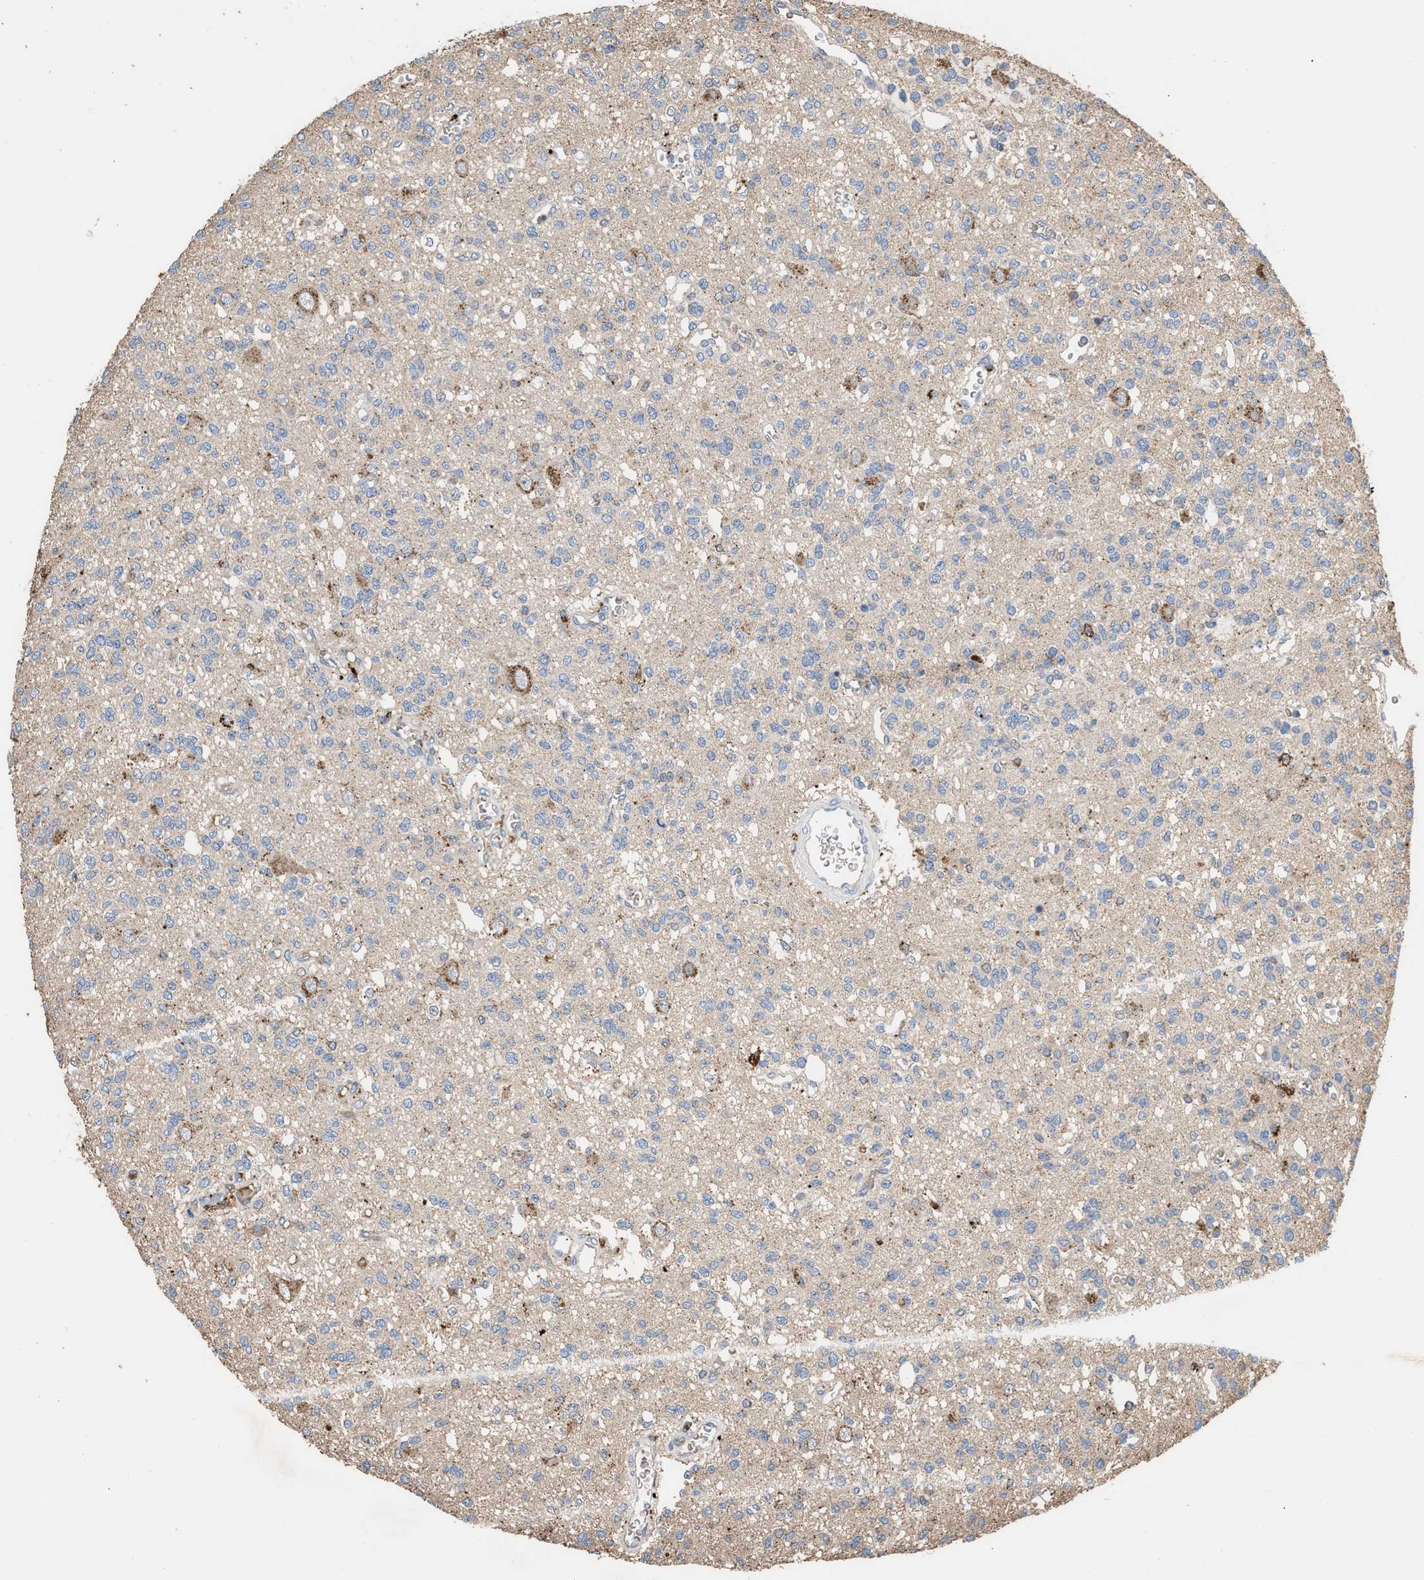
{"staining": {"intensity": "negative", "quantity": "none", "location": "none"}, "tissue": "glioma", "cell_type": "Tumor cells", "image_type": "cancer", "snomed": [{"axis": "morphology", "description": "Glioma, malignant, Low grade"}, {"axis": "topography", "description": "Brain"}], "caption": "Tumor cells are negative for protein expression in human malignant low-grade glioma.", "gene": "ELMO3", "patient": {"sex": "male", "age": 38}}